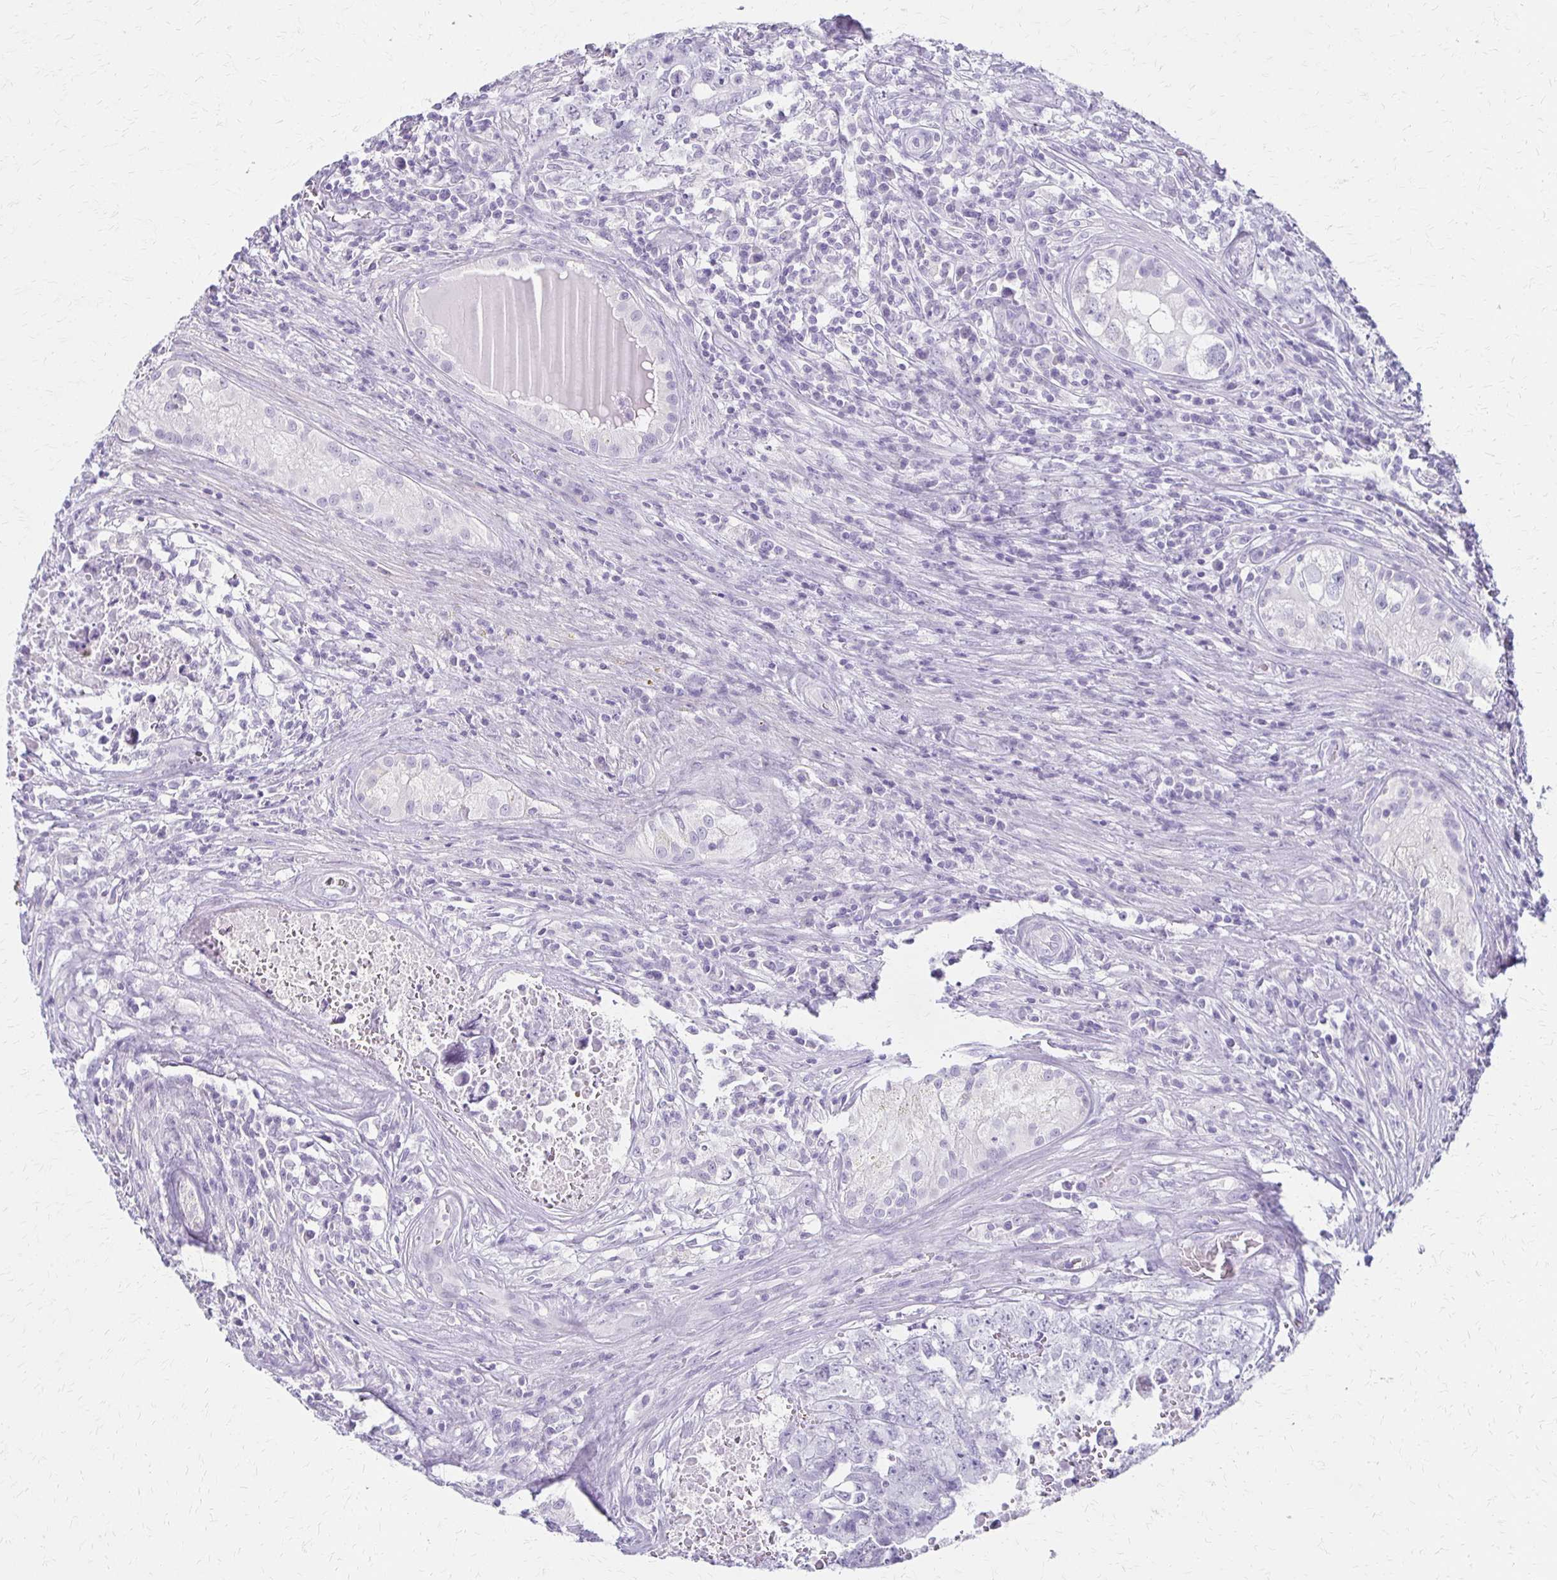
{"staining": {"intensity": "negative", "quantity": "none", "location": "none"}, "tissue": "testis cancer", "cell_type": "Tumor cells", "image_type": "cancer", "snomed": [{"axis": "morphology", "description": "Carcinoma, Embryonal, NOS"}, {"axis": "topography", "description": "Testis"}], "caption": "Immunohistochemistry (IHC) photomicrograph of embryonal carcinoma (testis) stained for a protein (brown), which exhibits no positivity in tumor cells. (Brightfield microscopy of DAB immunohistochemistry (IHC) at high magnification).", "gene": "IVL", "patient": {"sex": "male", "age": 24}}